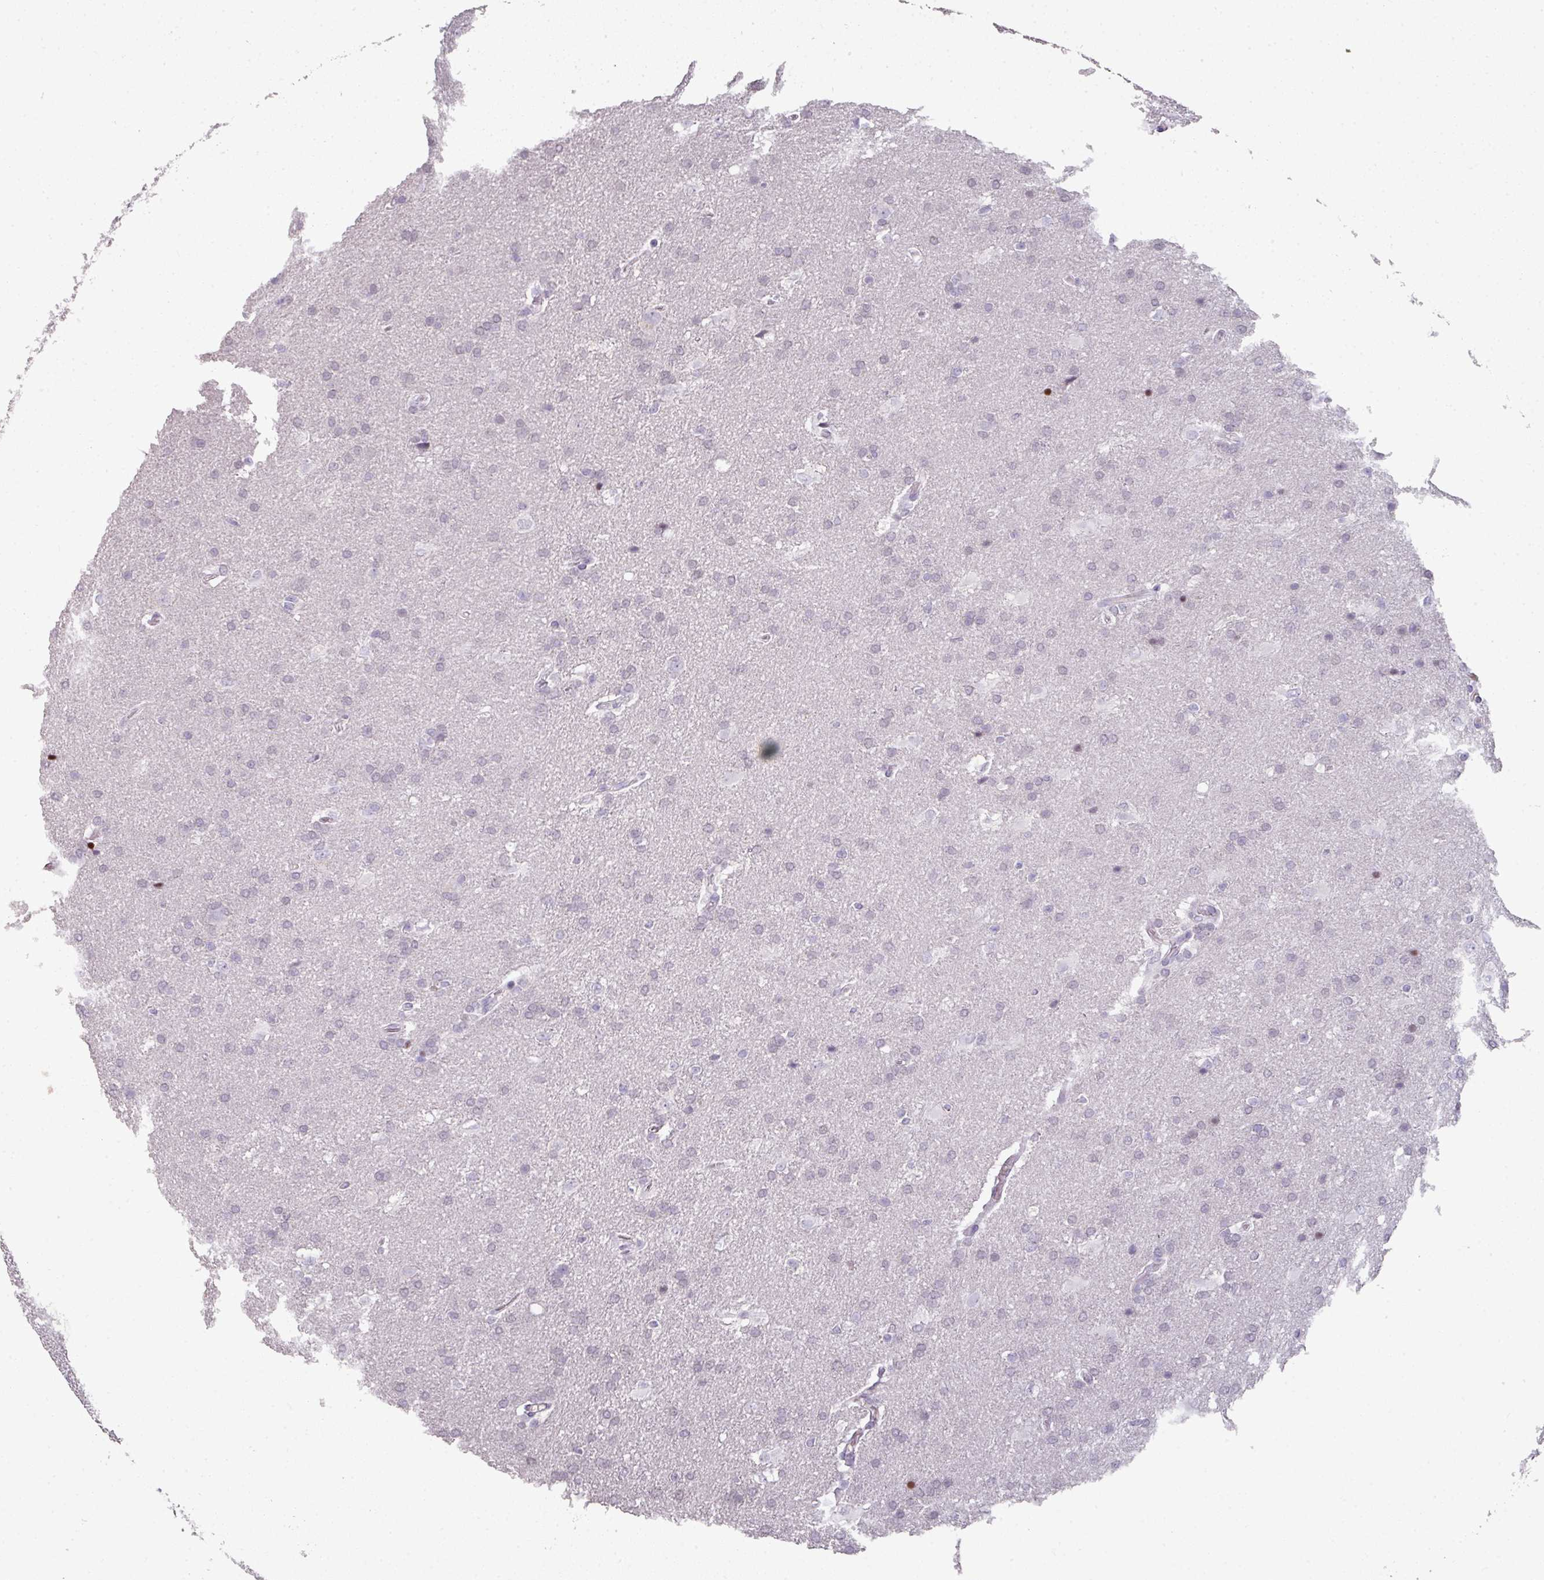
{"staining": {"intensity": "negative", "quantity": "none", "location": "none"}, "tissue": "glioma", "cell_type": "Tumor cells", "image_type": "cancer", "snomed": [{"axis": "morphology", "description": "Glioma, malignant, High grade"}, {"axis": "topography", "description": "Brain"}], "caption": "High magnification brightfield microscopy of malignant high-grade glioma stained with DAB (brown) and counterstained with hematoxylin (blue): tumor cells show no significant expression. (DAB (3,3'-diaminobenzidine) immunohistochemistry (IHC) with hematoxylin counter stain).", "gene": "GTF2H3", "patient": {"sex": "male", "age": 56}}